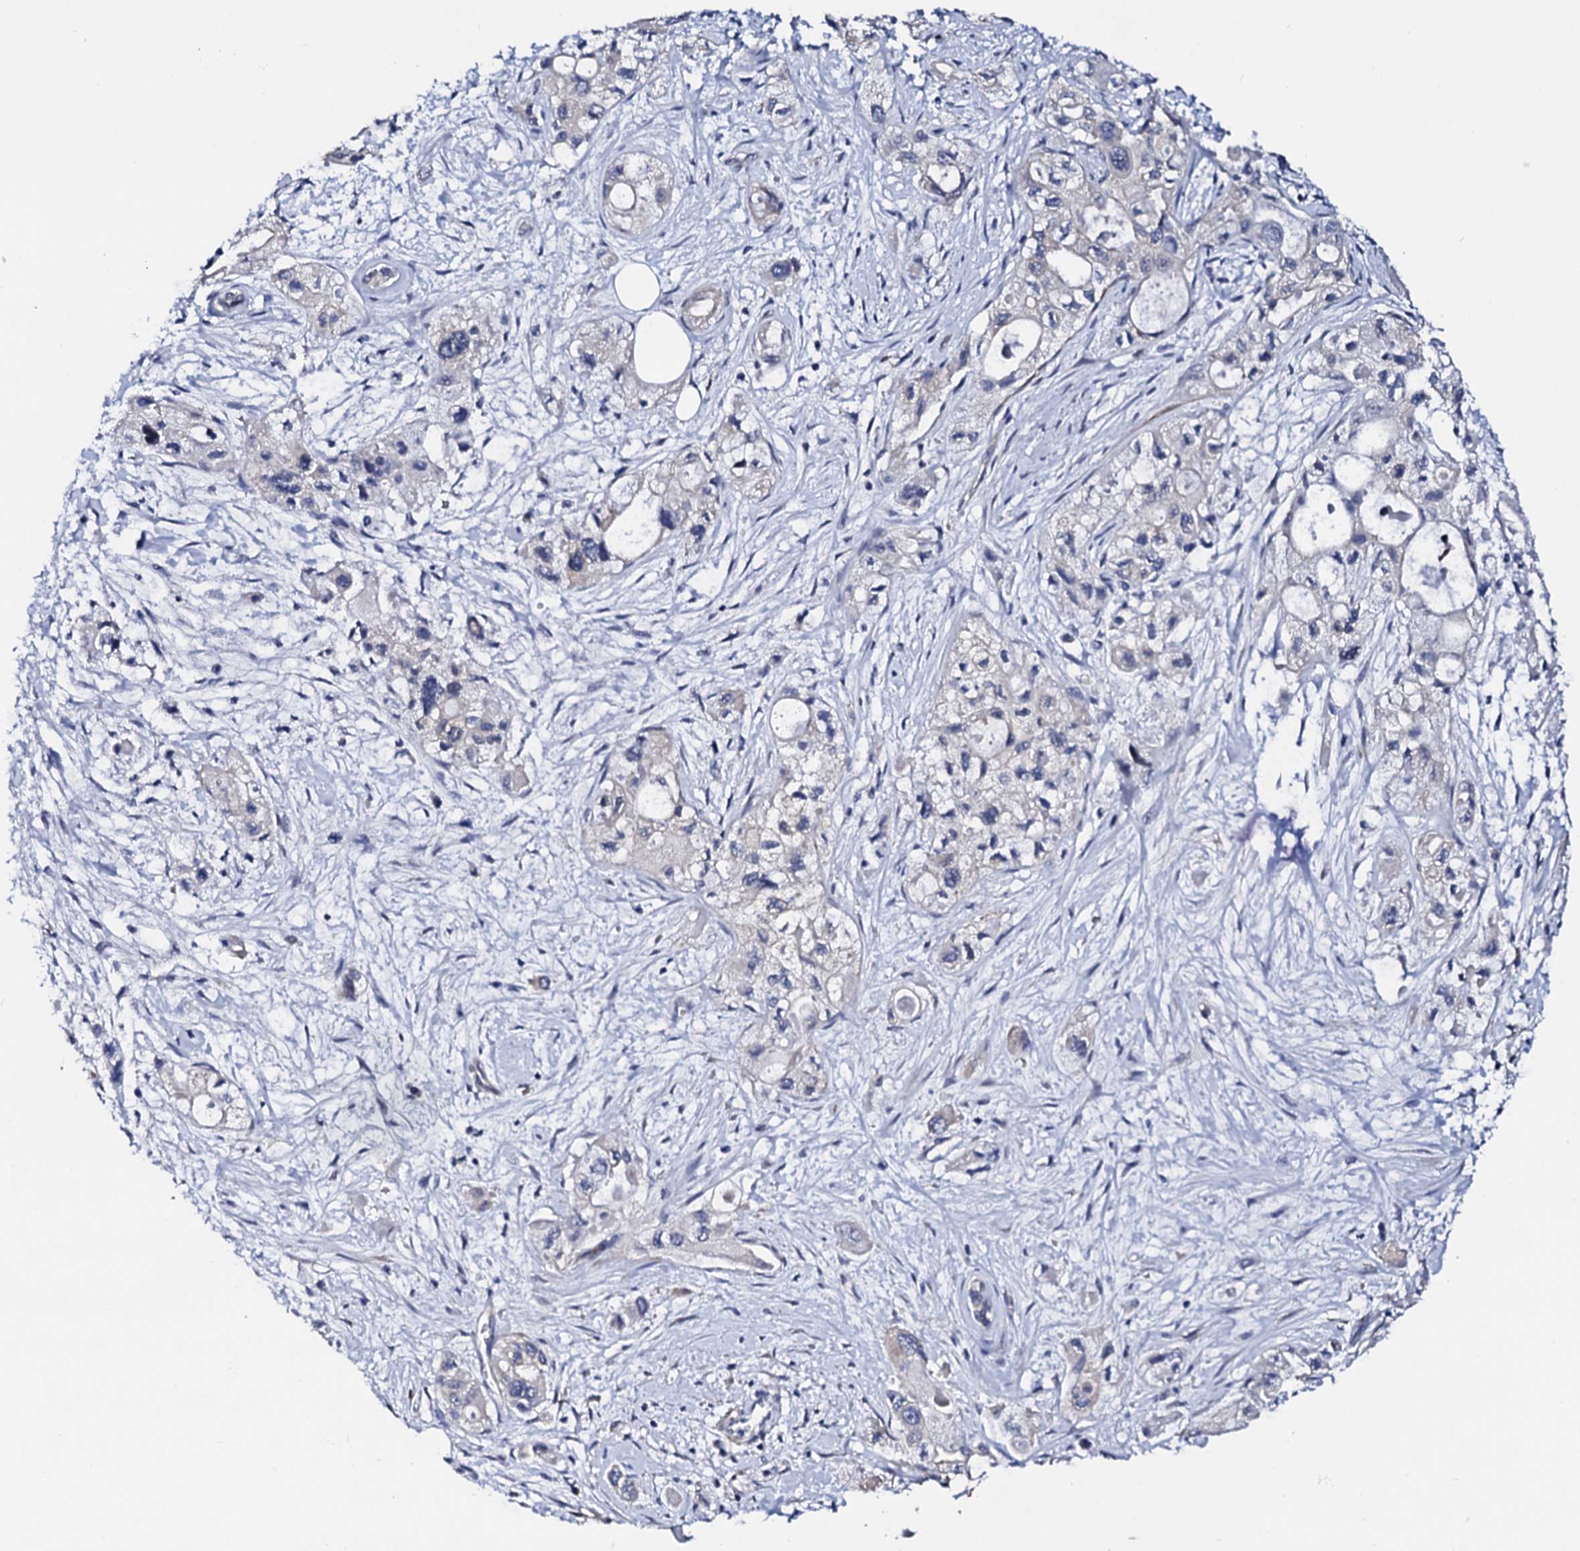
{"staining": {"intensity": "weak", "quantity": "<25%", "location": "cytoplasmic/membranous"}, "tissue": "pancreatic cancer", "cell_type": "Tumor cells", "image_type": "cancer", "snomed": [{"axis": "morphology", "description": "Adenocarcinoma, NOS"}, {"axis": "topography", "description": "Pancreas"}], "caption": "This image is of pancreatic adenocarcinoma stained with immunohistochemistry to label a protein in brown with the nuclei are counter-stained blue. There is no expression in tumor cells. (Brightfield microscopy of DAB immunohistochemistry at high magnification).", "gene": "NUP58", "patient": {"sex": "male", "age": 75}}